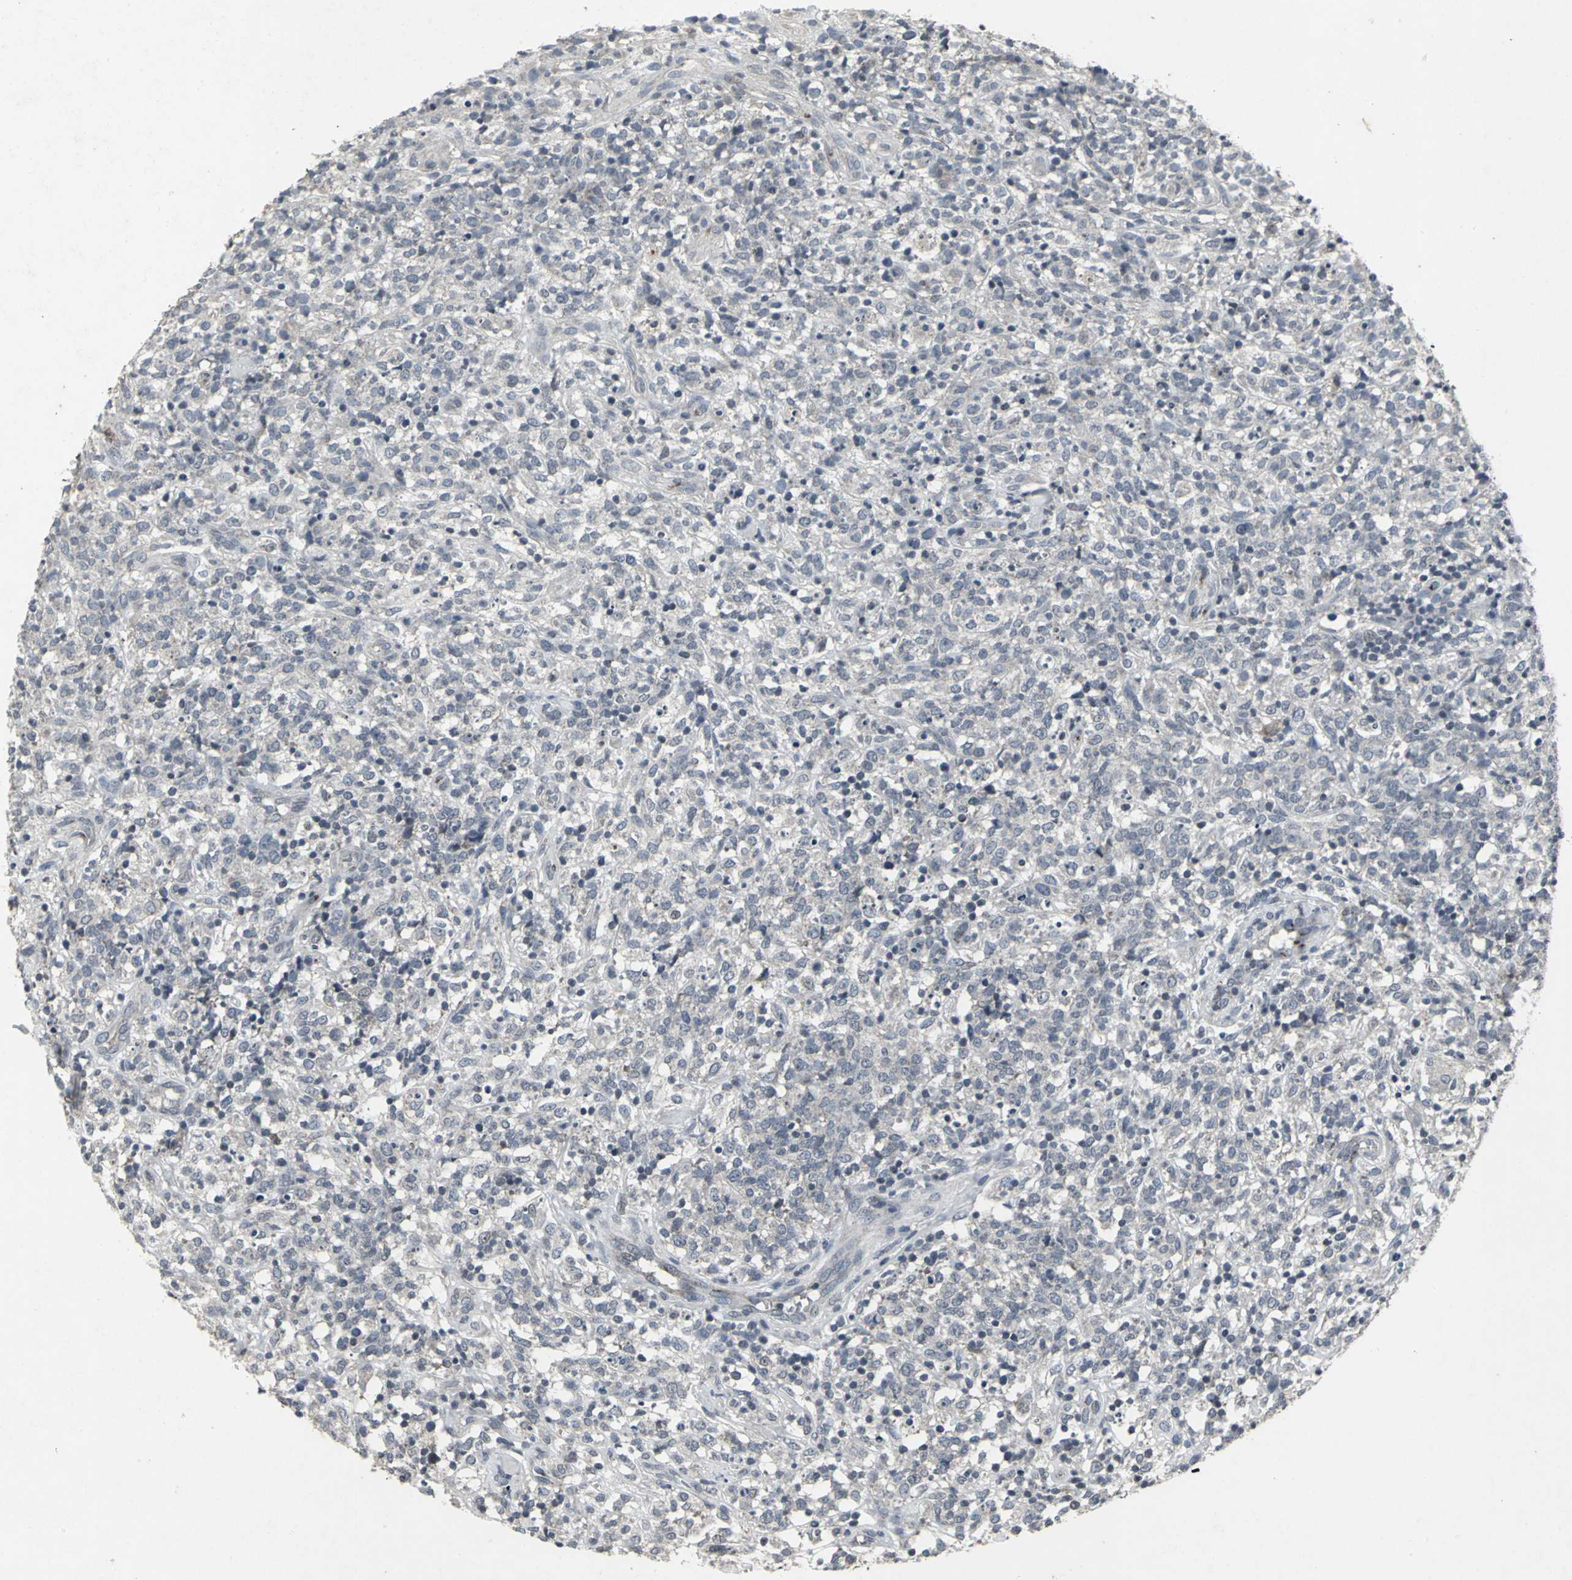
{"staining": {"intensity": "negative", "quantity": "none", "location": "none"}, "tissue": "lymphoma", "cell_type": "Tumor cells", "image_type": "cancer", "snomed": [{"axis": "morphology", "description": "Malignant lymphoma, non-Hodgkin's type, High grade"}, {"axis": "topography", "description": "Lymph node"}], "caption": "High magnification brightfield microscopy of malignant lymphoma, non-Hodgkin's type (high-grade) stained with DAB (brown) and counterstained with hematoxylin (blue): tumor cells show no significant expression.", "gene": "BMP4", "patient": {"sex": "female", "age": 73}}